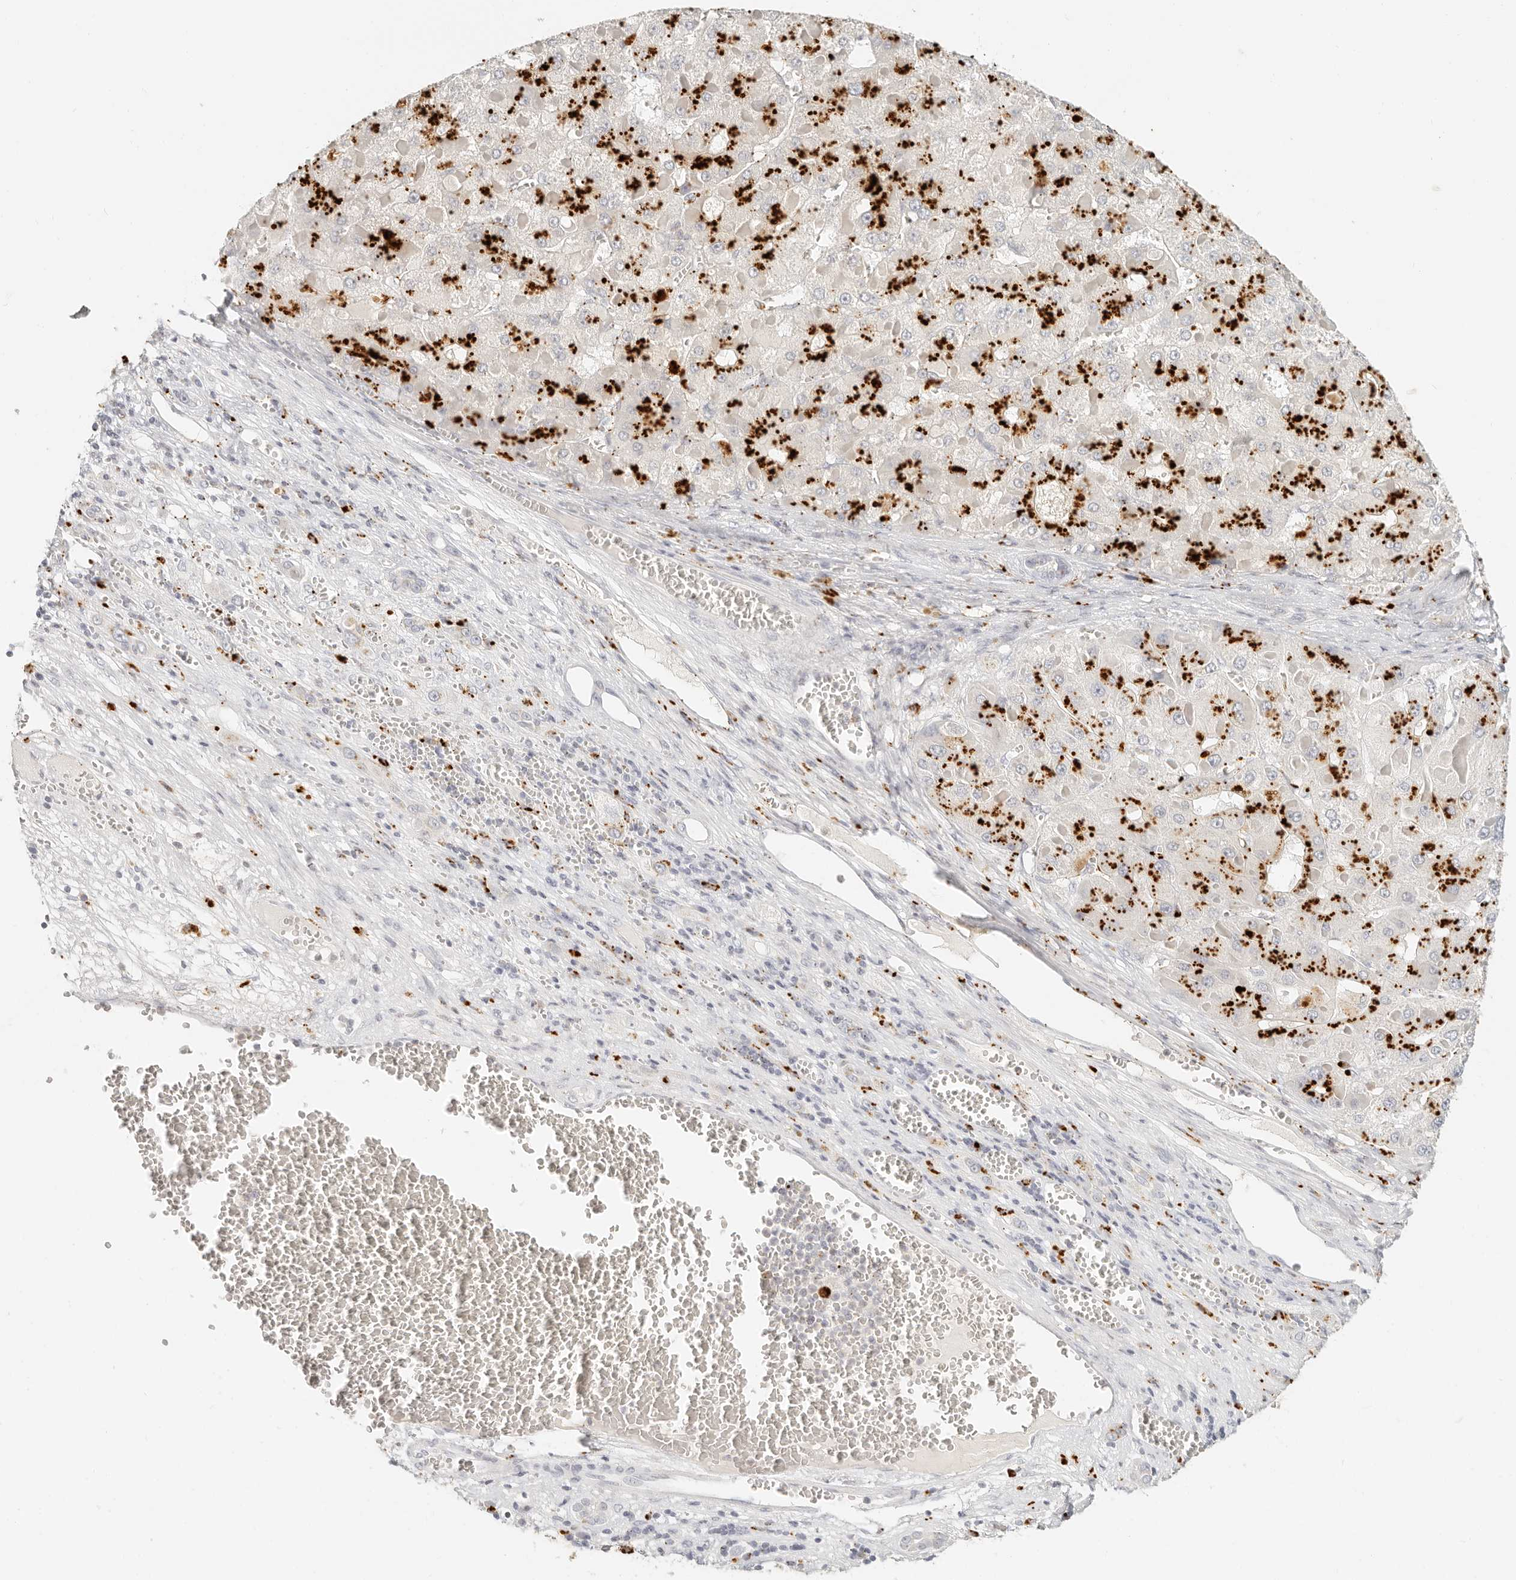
{"staining": {"intensity": "strong", "quantity": "25%-75%", "location": "cytoplasmic/membranous"}, "tissue": "liver cancer", "cell_type": "Tumor cells", "image_type": "cancer", "snomed": [{"axis": "morphology", "description": "Carcinoma, Hepatocellular, NOS"}, {"axis": "topography", "description": "Liver"}], "caption": "Strong cytoplasmic/membranous staining for a protein is seen in approximately 25%-75% of tumor cells of liver hepatocellular carcinoma using immunohistochemistry.", "gene": "RNASET2", "patient": {"sex": "female", "age": 73}}